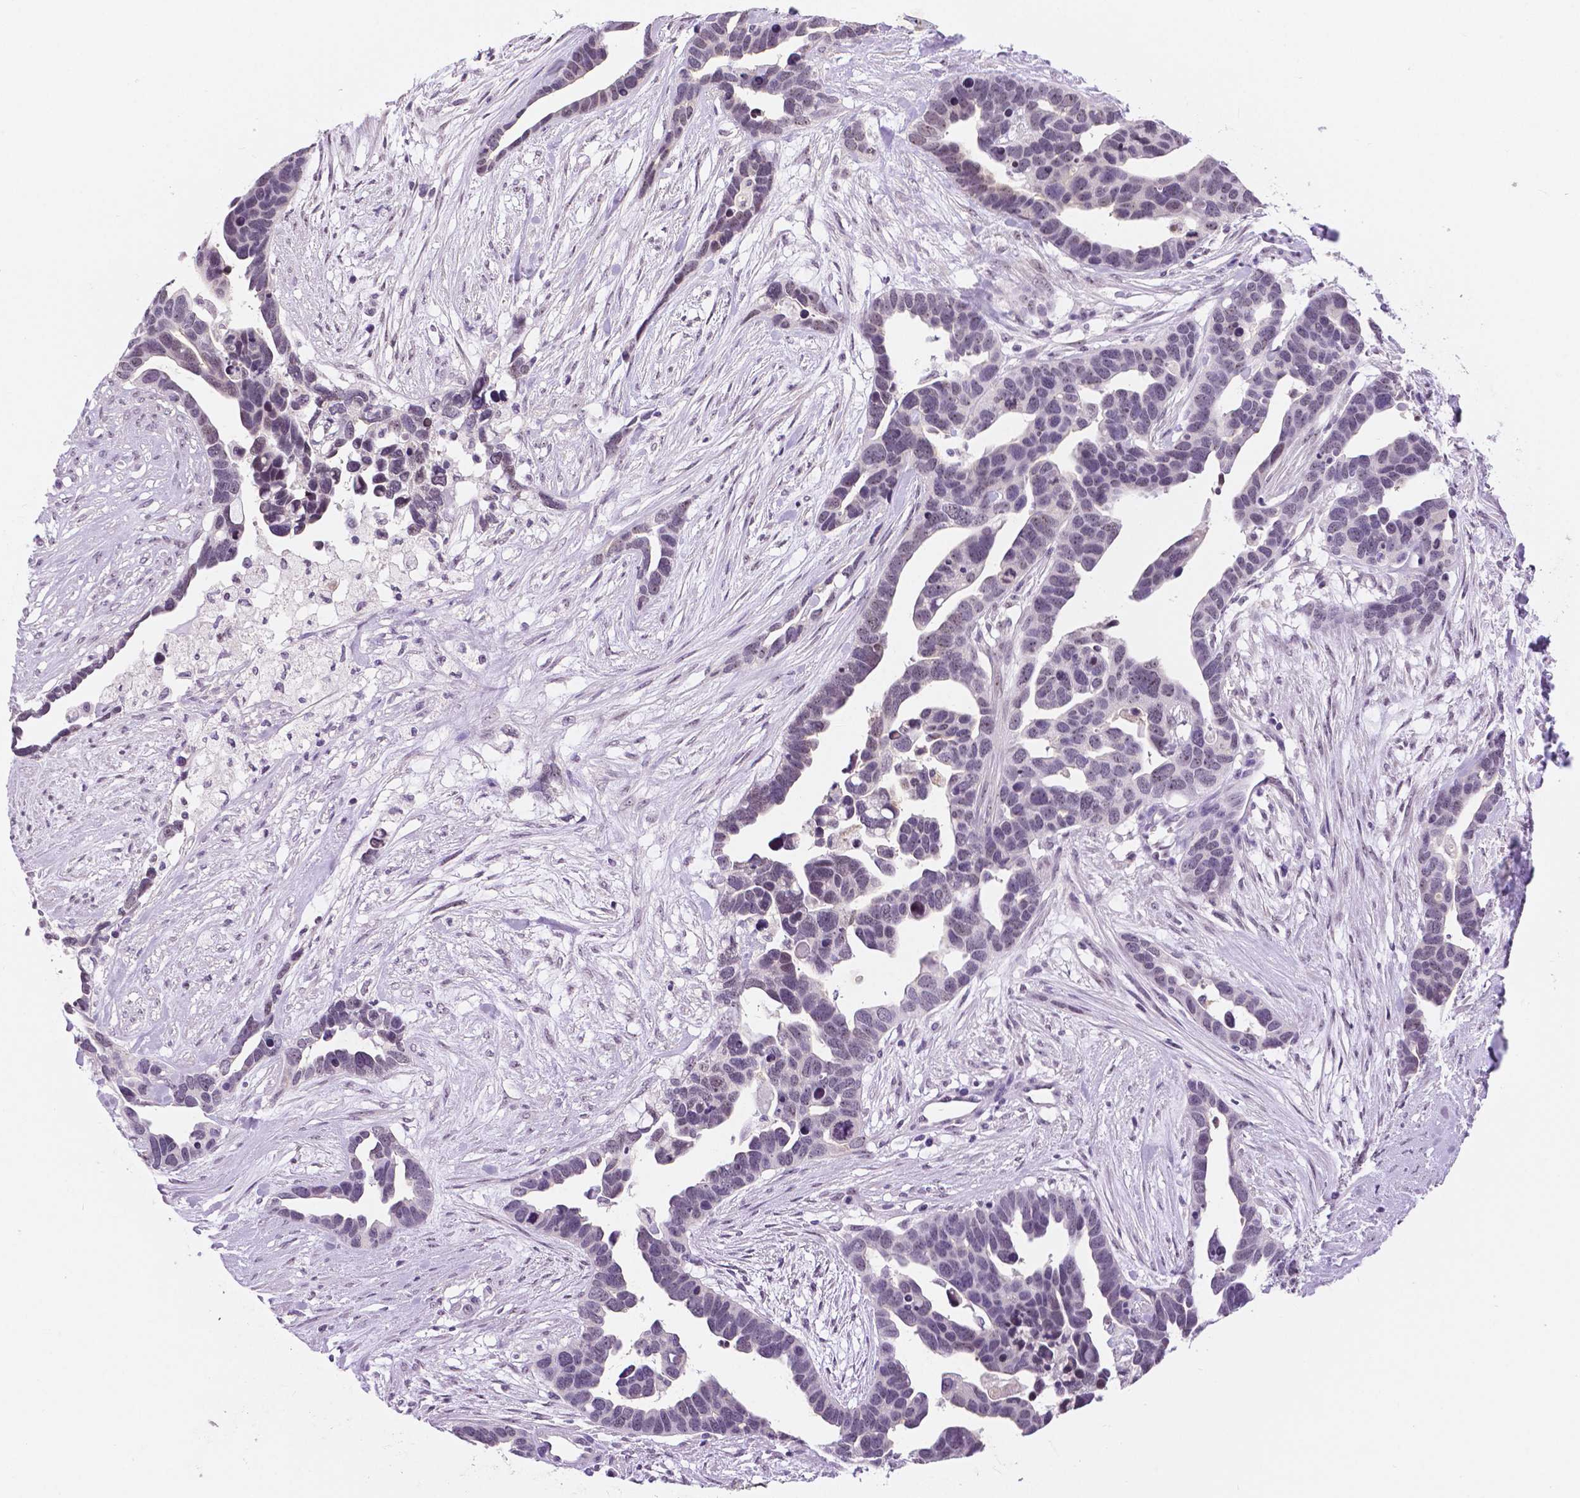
{"staining": {"intensity": "negative", "quantity": "none", "location": "none"}, "tissue": "ovarian cancer", "cell_type": "Tumor cells", "image_type": "cancer", "snomed": [{"axis": "morphology", "description": "Cystadenocarcinoma, serous, NOS"}, {"axis": "topography", "description": "Ovary"}], "caption": "Tumor cells are negative for brown protein staining in ovarian cancer.", "gene": "NHP2", "patient": {"sex": "female", "age": 54}}